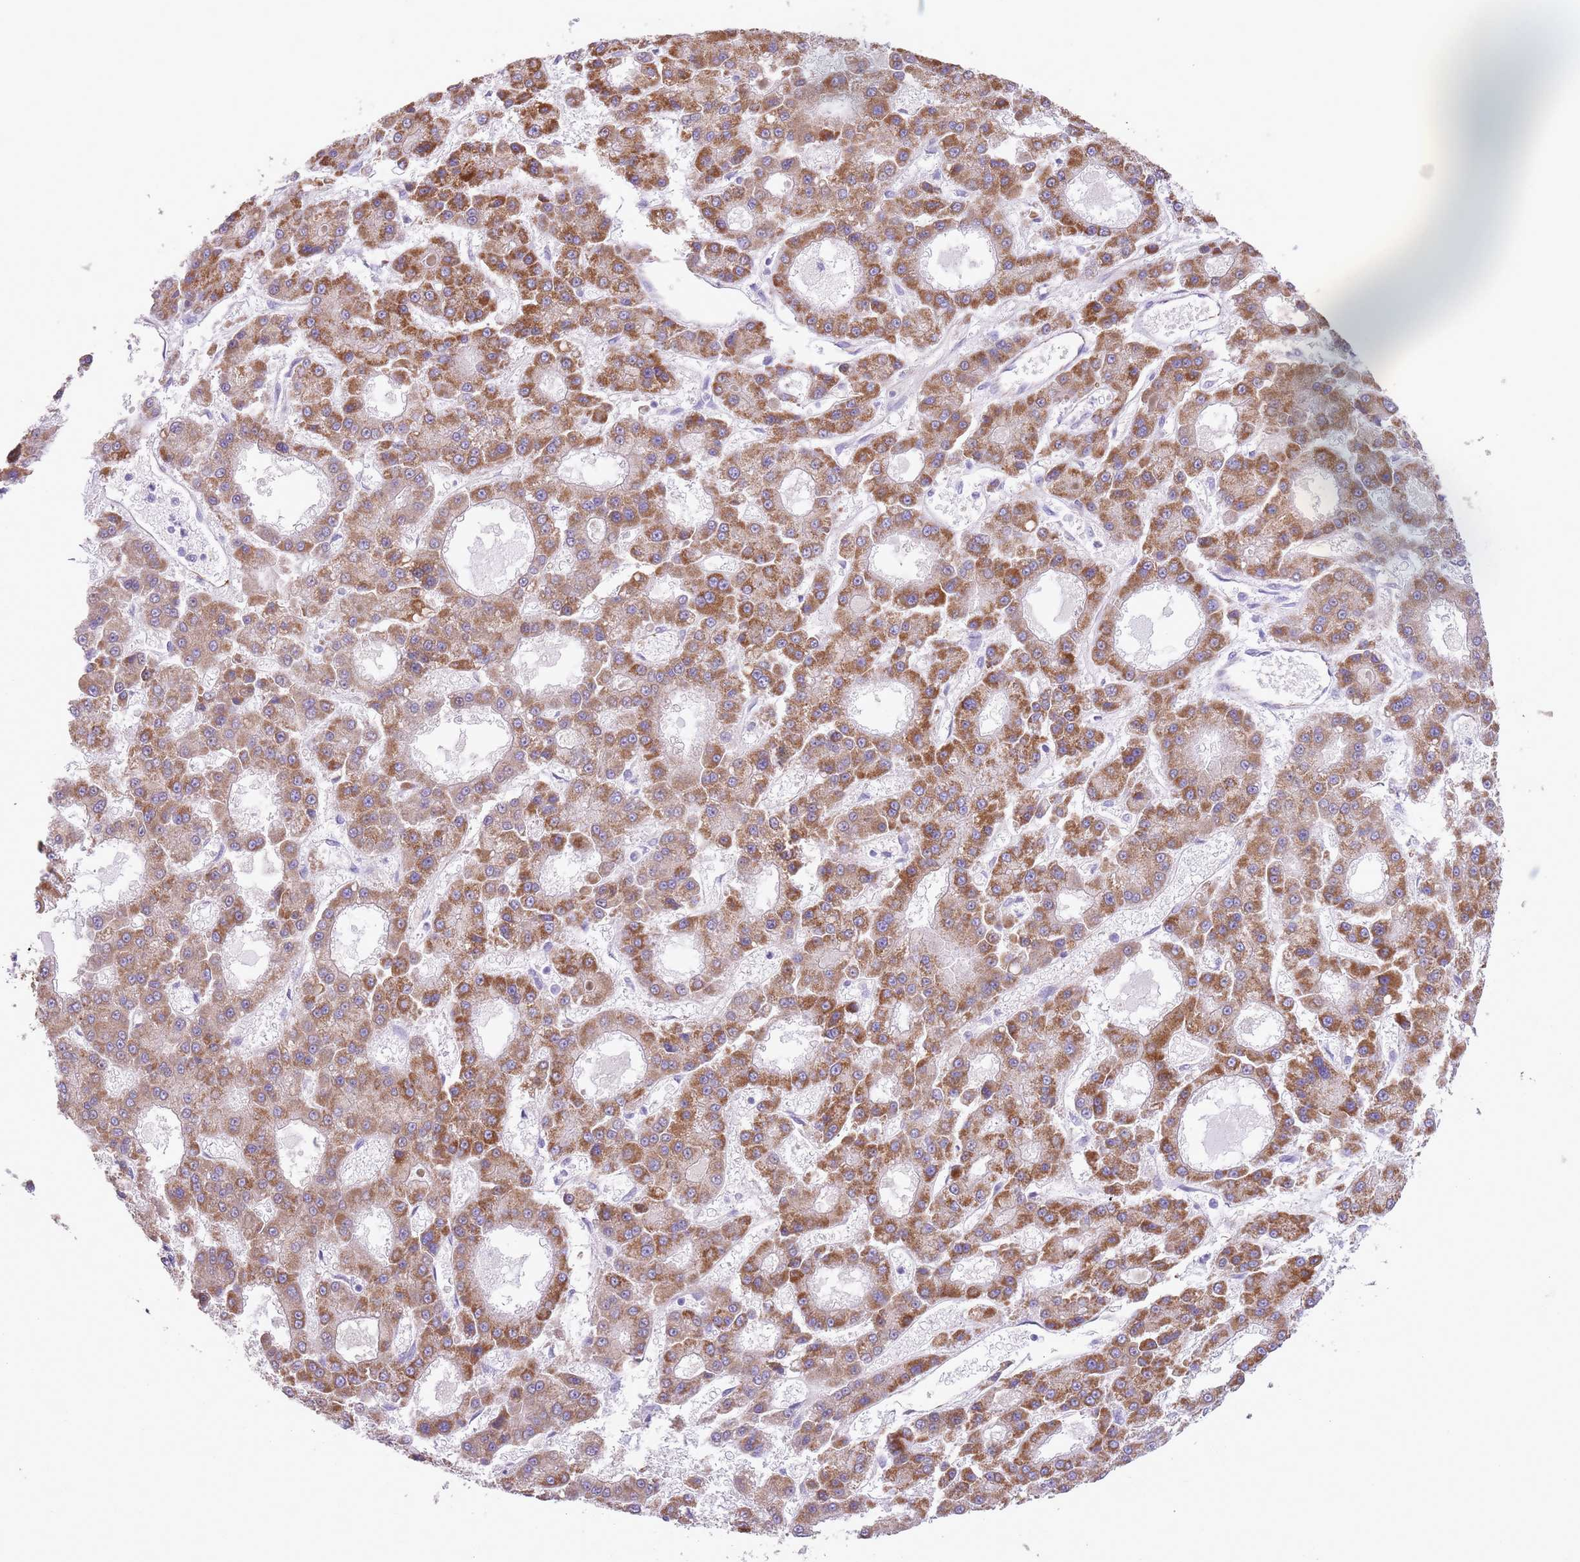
{"staining": {"intensity": "strong", "quantity": ">75%", "location": "cytoplasmic/membranous"}, "tissue": "liver cancer", "cell_type": "Tumor cells", "image_type": "cancer", "snomed": [{"axis": "morphology", "description": "Carcinoma, Hepatocellular, NOS"}, {"axis": "topography", "description": "Liver"}], "caption": "This is a micrograph of immunohistochemistry staining of liver cancer, which shows strong positivity in the cytoplasmic/membranous of tumor cells.", "gene": "PTCD1", "patient": {"sex": "male", "age": 70}}